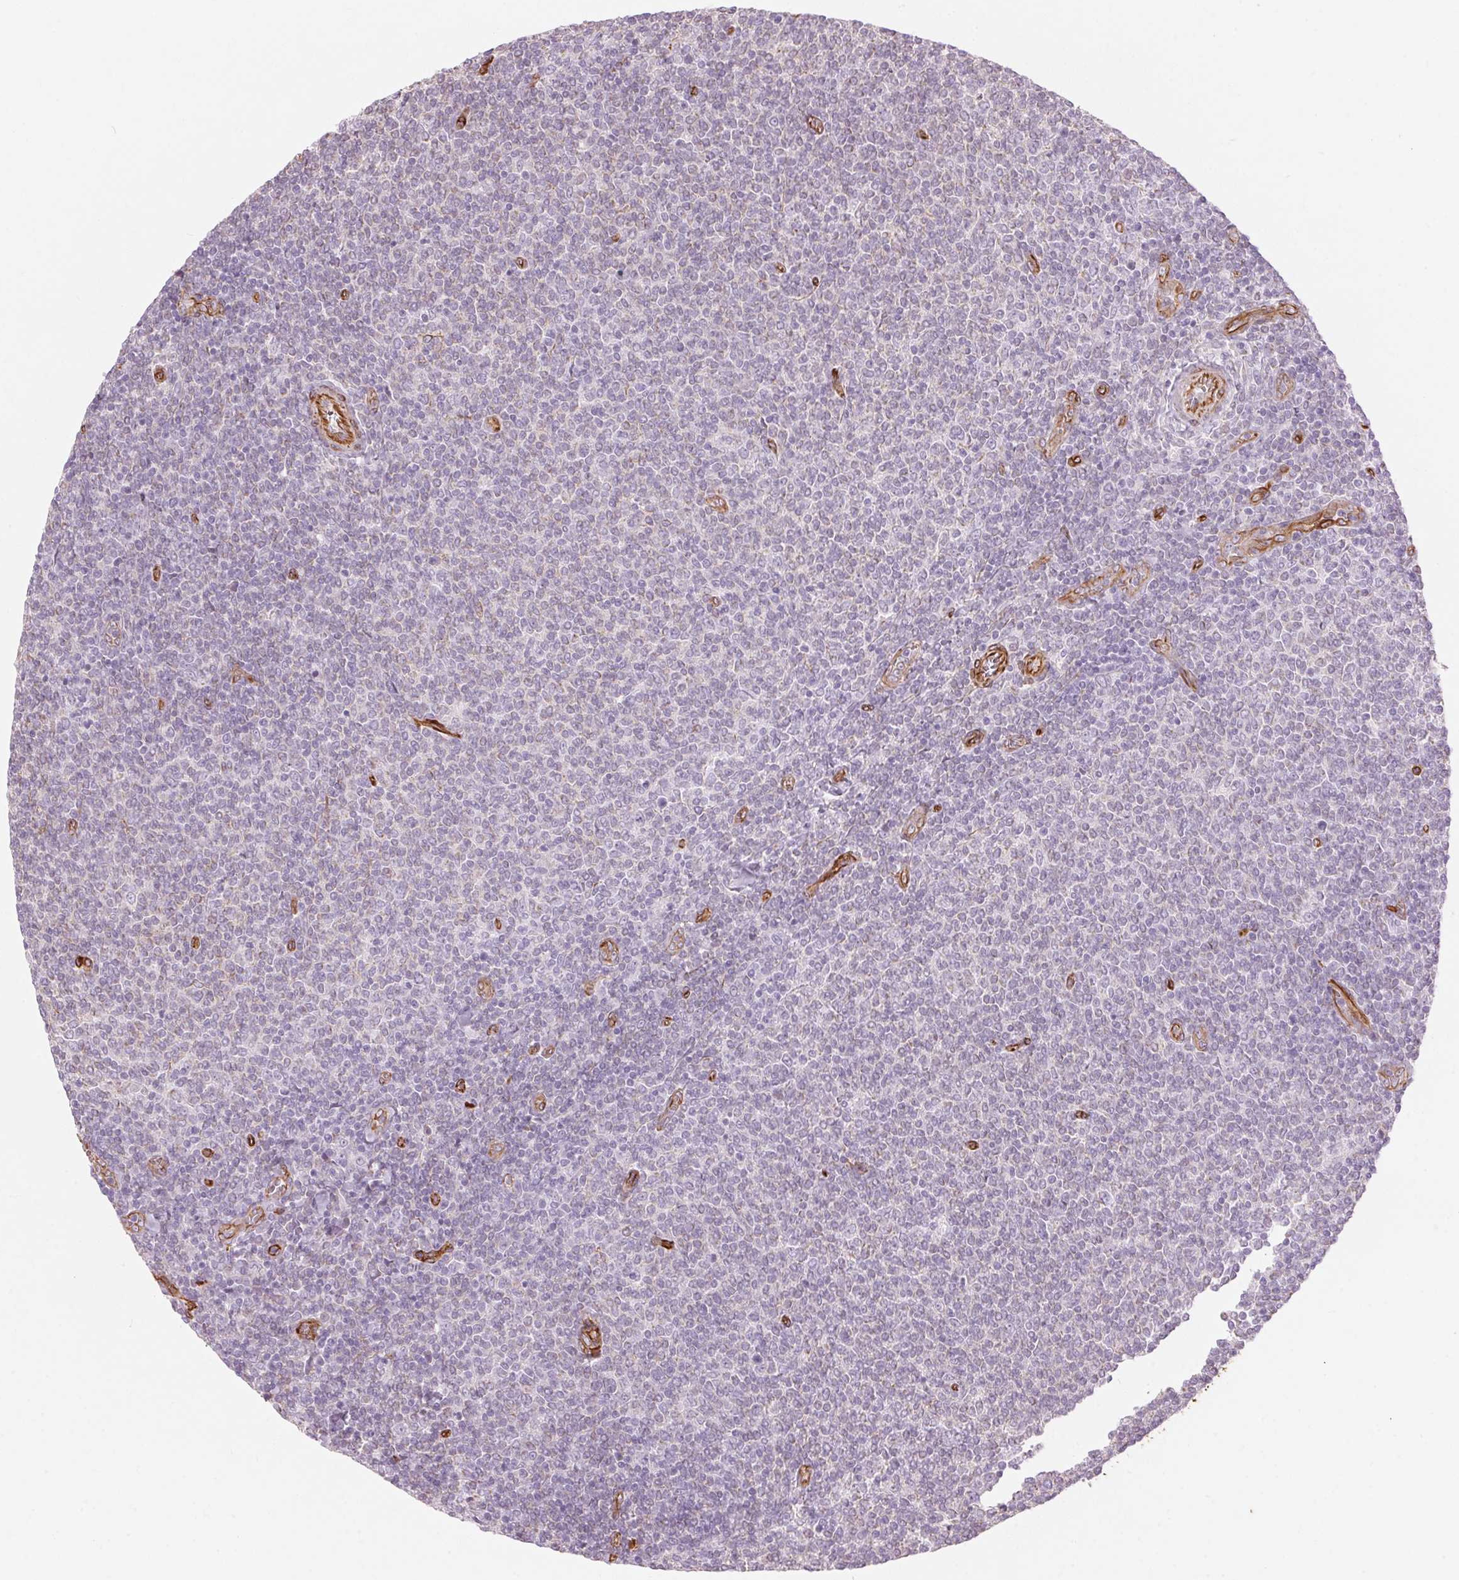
{"staining": {"intensity": "negative", "quantity": "none", "location": "none"}, "tissue": "lymphoma", "cell_type": "Tumor cells", "image_type": "cancer", "snomed": [{"axis": "morphology", "description": "Malignant lymphoma, non-Hodgkin's type, Low grade"}, {"axis": "topography", "description": "Lymph node"}], "caption": "Lymphoma was stained to show a protein in brown. There is no significant expression in tumor cells. (DAB IHC visualized using brightfield microscopy, high magnification).", "gene": "CLPS", "patient": {"sex": "male", "age": 52}}